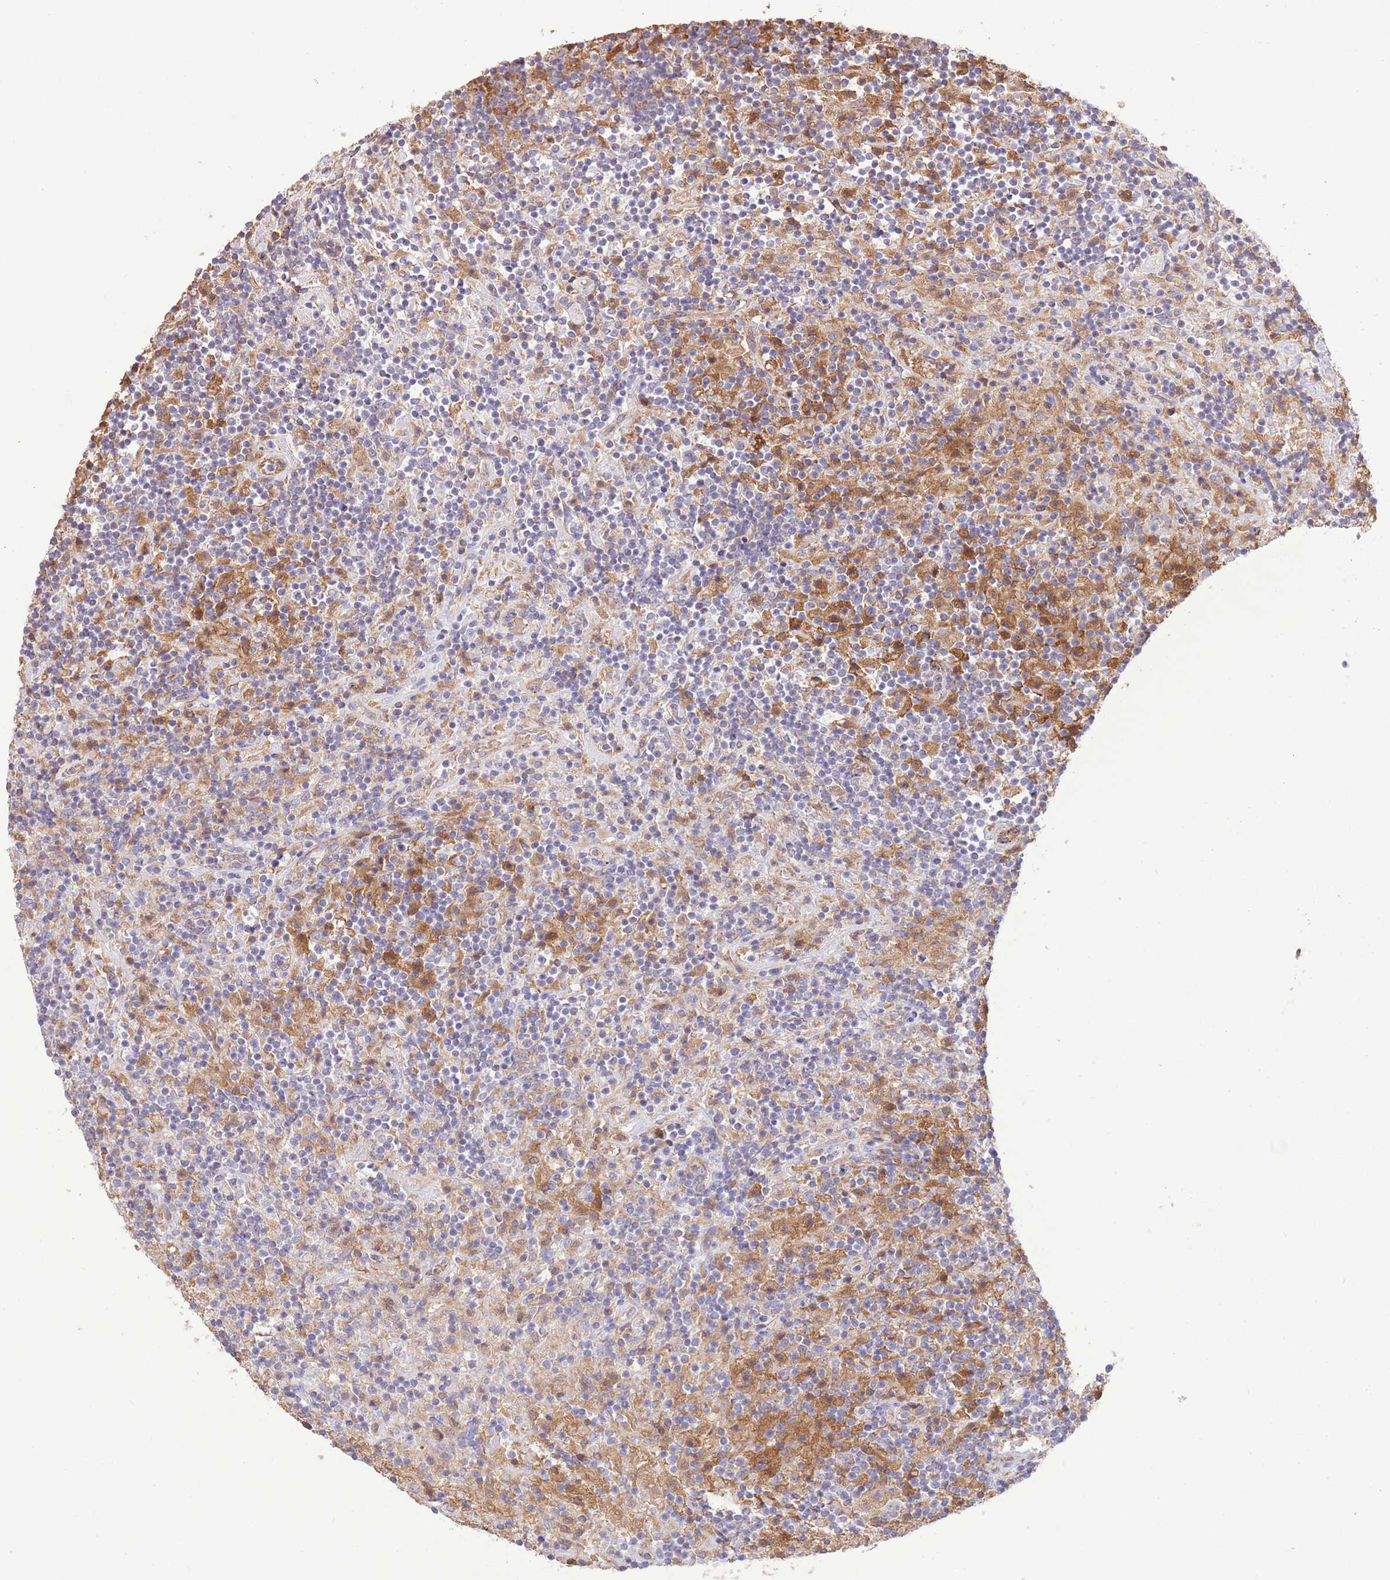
{"staining": {"intensity": "negative", "quantity": "none", "location": "none"}, "tissue": "lymphoma", "cell_type": "Tumor cells", "image_type": "cancer", "snomed": [{"axis": "morphology", "description": "Hodgkin's disease, NOS"}, {"axis": "topography", "description": "Lymph node"}], "caption": "Immunohistochemistry (IHC) image of neoplastic tissue: human Hodgkin's disease stained with DAB (3,3'-diaminobenzidine) demonstrates no significant protein expression in tumor cells.", "gene": "DOCK6", "patient": {"sex": "male", "age": 70}}